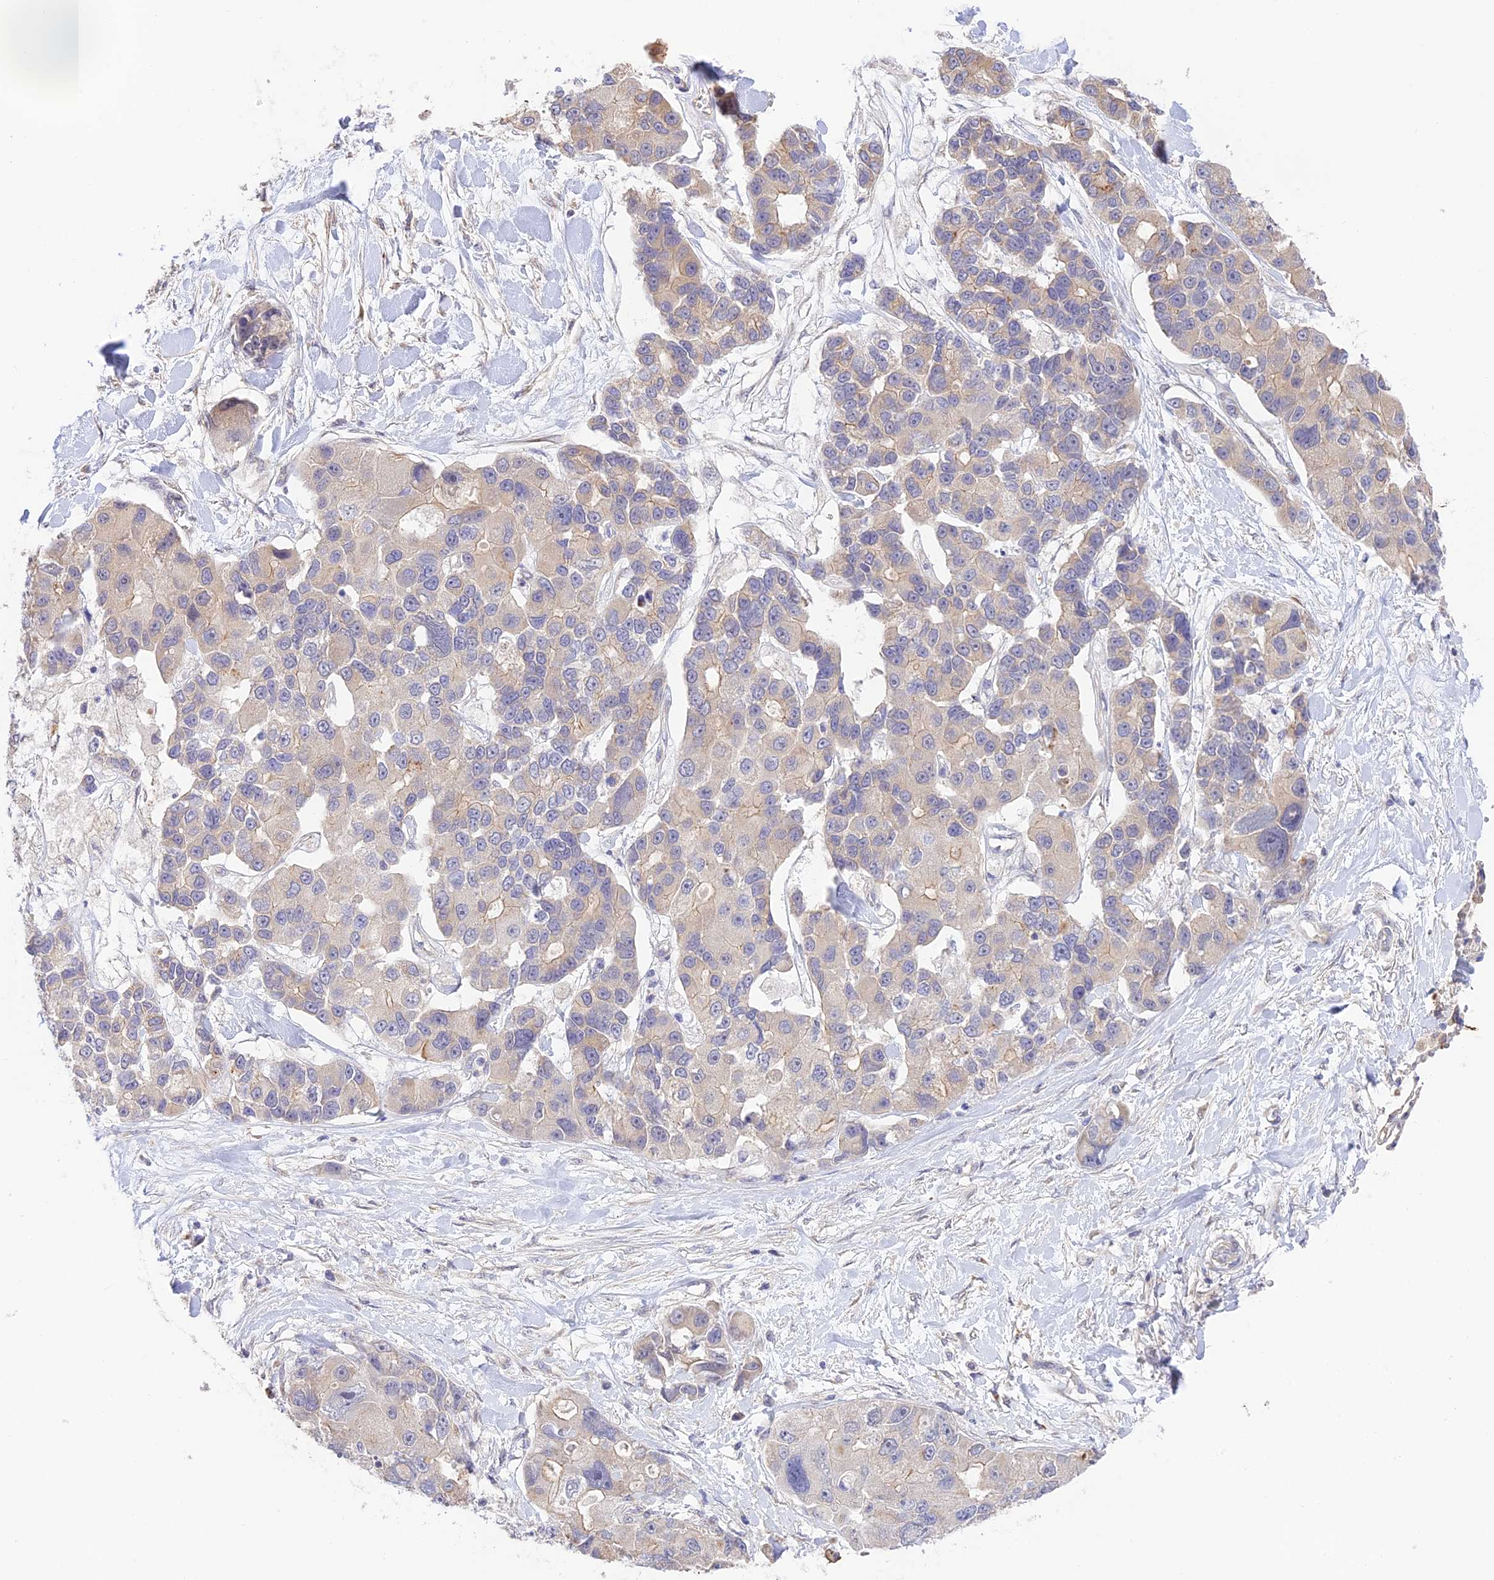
{"staining": {"intensity": "weak", "quantity": "25%-75%", "location": "cytoplasmic/membranous"}, "tissue": "lung cancer", "cell_type": "Tumor cells", "image_type": "cancer", "snomed": [{"axis": "morphology", "description": "Adenocarcinoma, NOS"}, {"axis": "topography", "description": "Lung"}], "caption": "Immunohistochemical staining of human lung adenocarcinoma displays low levels of weak cytoplasmic/membranous expression in about 25%-75% of tumor cells.", "gene": "CAMSAP3", "patient": {"sex": "female", "age": 54}}